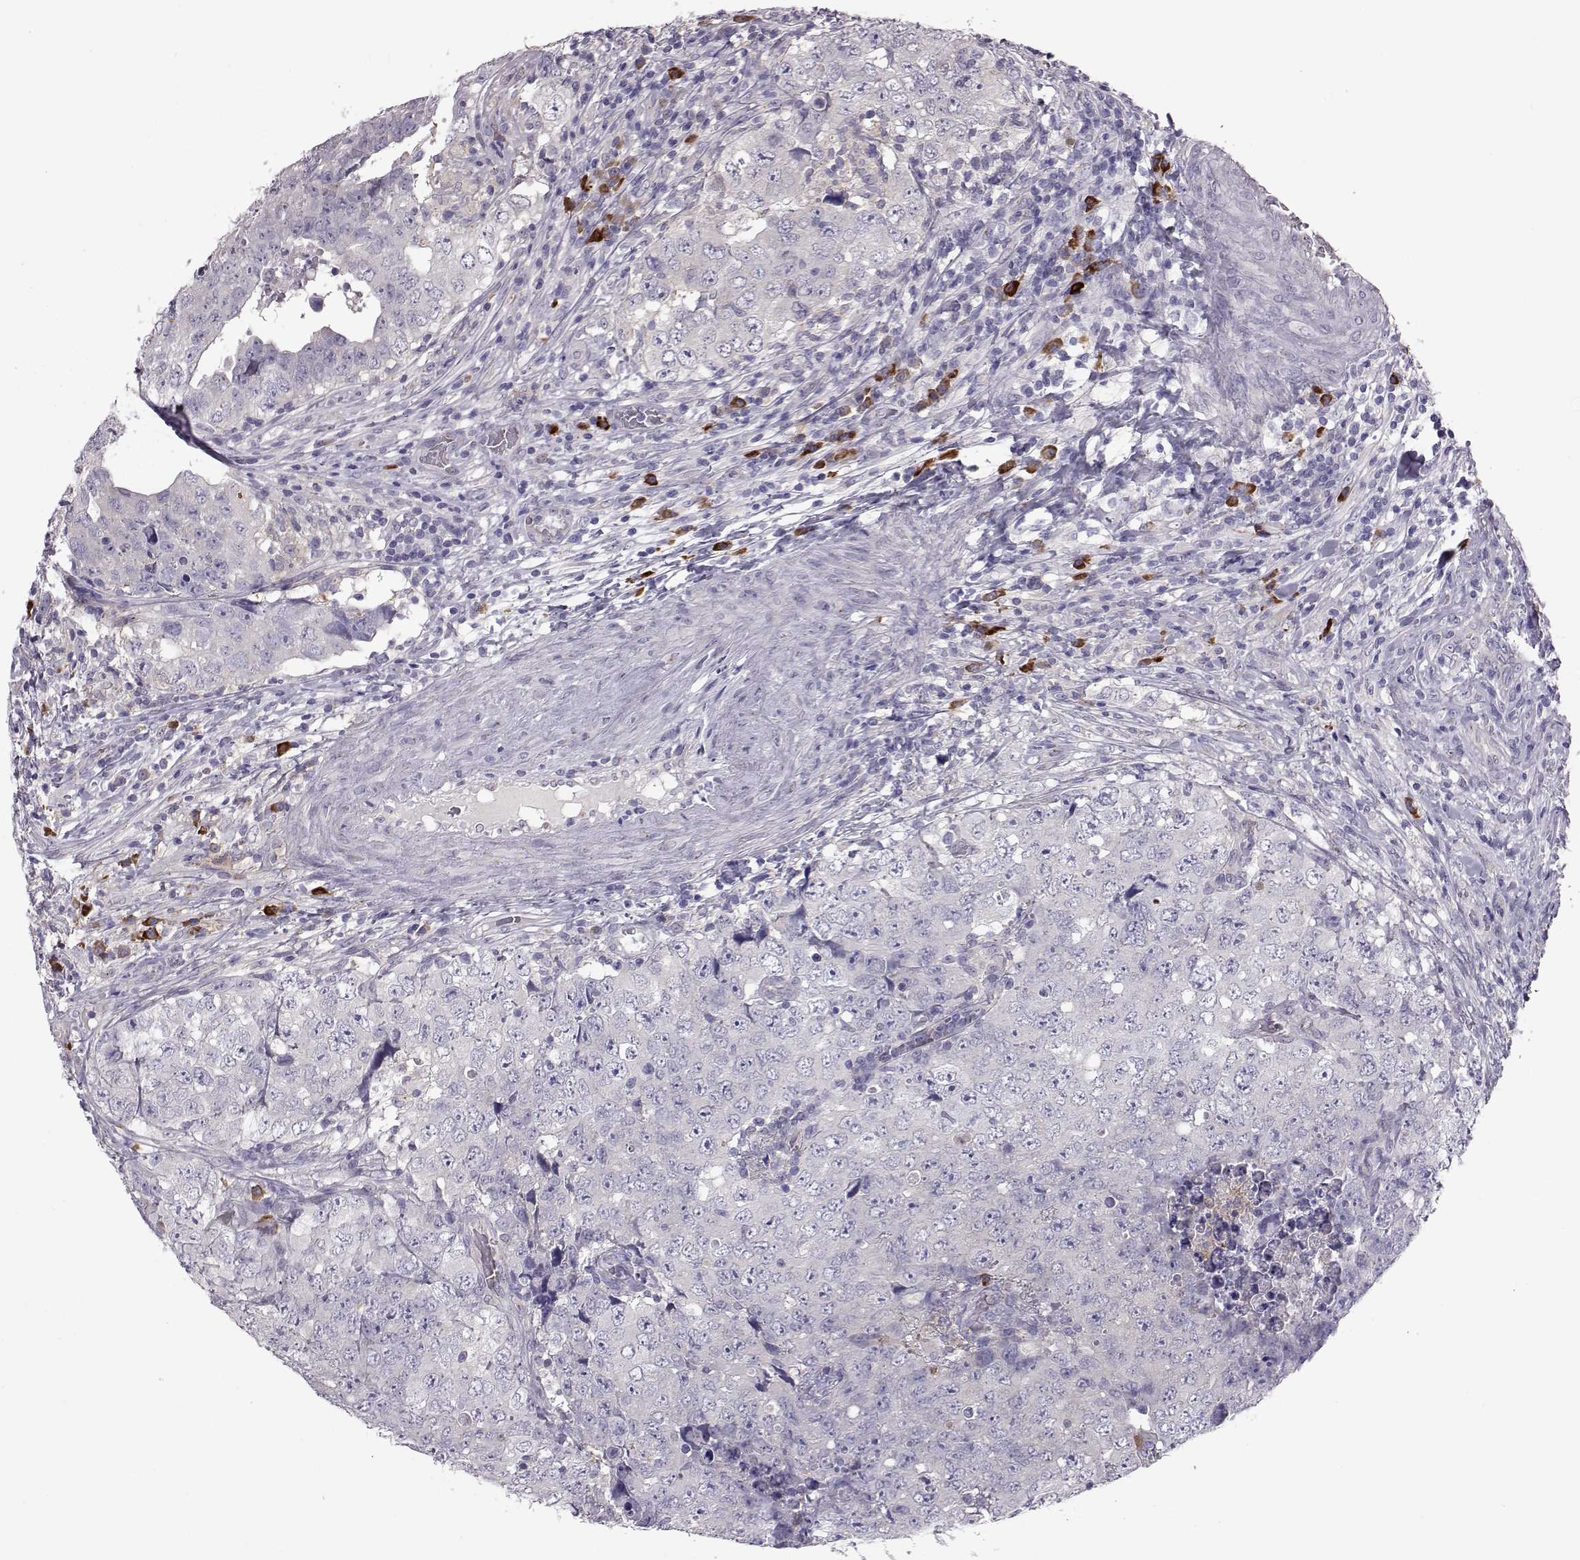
{"staining": {"intensity": "negative", "quantity": "none", "location": "none"}, "tissue": "testis cancer", "cell_type": "Tumor cells", "image_type": "cancer", "snomed": [{"axis": "morphology", "description": "Seminoma, NOS"}, {"axis": "topography", "description": "Testis"}], "caption": "IHC of testis seminoma reveals no staining in tumor cells.", "gene": "ADGRG5", "patient": {"sex": "male", "age": 34}}